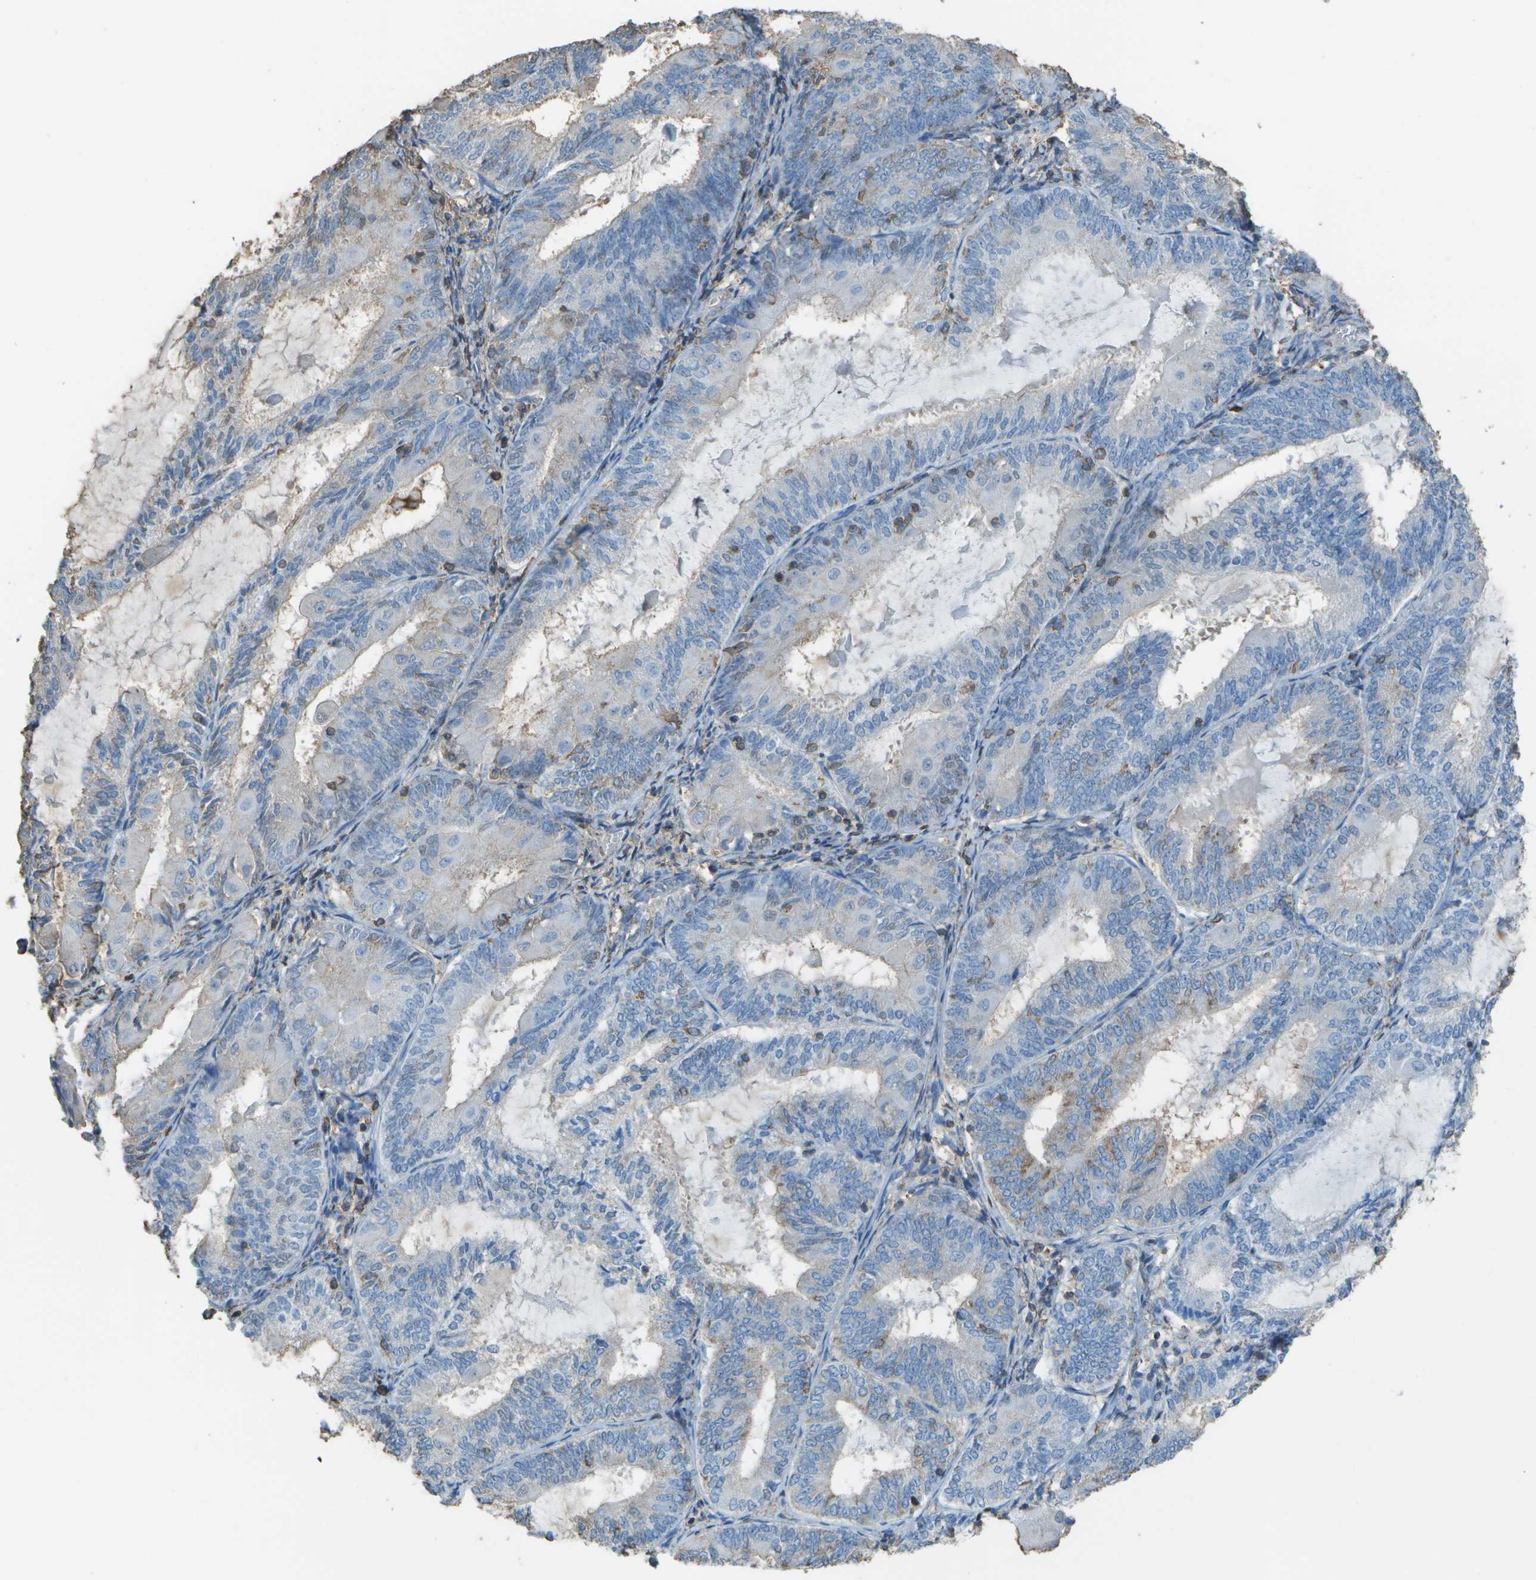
{"staining": {"intensity": "weak", "quantity": "<25%", "location": "cytoplasmic/membranous"}, "tissue": "endometrial cancer", "cell_type": "Tumor cells", "image_type": "cancer", "snomed": [{"axis": "morphology", "description": "Adenocarcinoma, NOS"}, {"axis": "topography", "description": "Endometrium"}], "caption": "Immunohistochemistry micrograph of neoplastic tissue: human endometrial cancer (adenocarcinoma) stained with DAB demonstrates no significant protein positivity in tumor cells. The staining is performed using DAB brown chromogen with nuclei counter-stained in using hematoxylin.", "gene": "CYP4F11", "patient": {"sex": "female", "age": 81}}